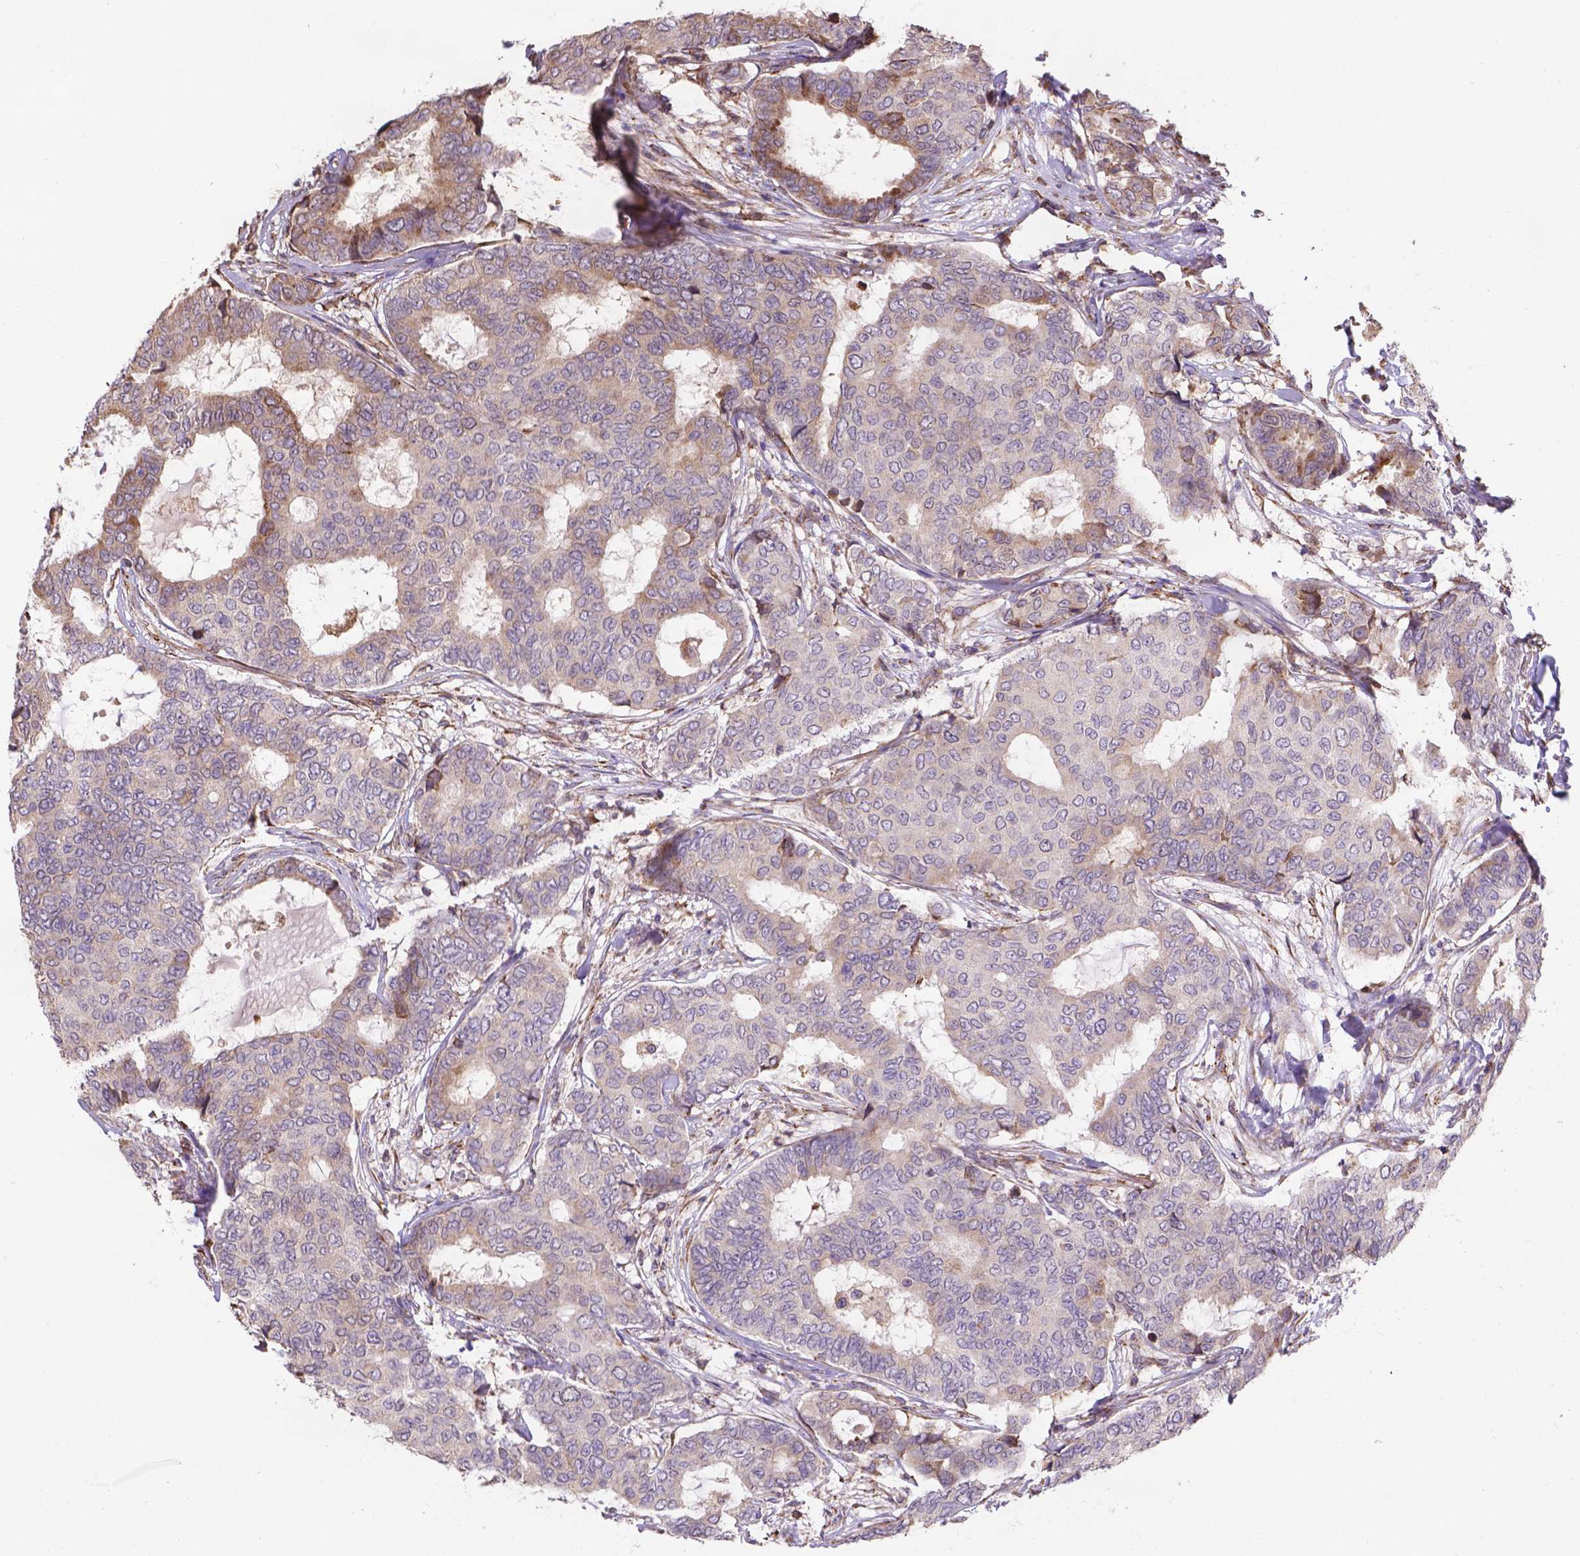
{"staining": {"intensity": "weak", "quantity": "<25%", "location": "cytoplasmic/membranous"}, "tissue": "breast cancer", "cell_type": "Tumor cells", "image_type": "cancer", "snomed": [{"axis": "morphology", "description": "Duct carcinoma"}, {"axis": "topography", "description": "Breast"}], "caption": "Tumor cells show no significant protein expression in invasive ductal carcinoma (breast).", "gene": "IPO11", "patient": {"sex": "female", "age": 75}}